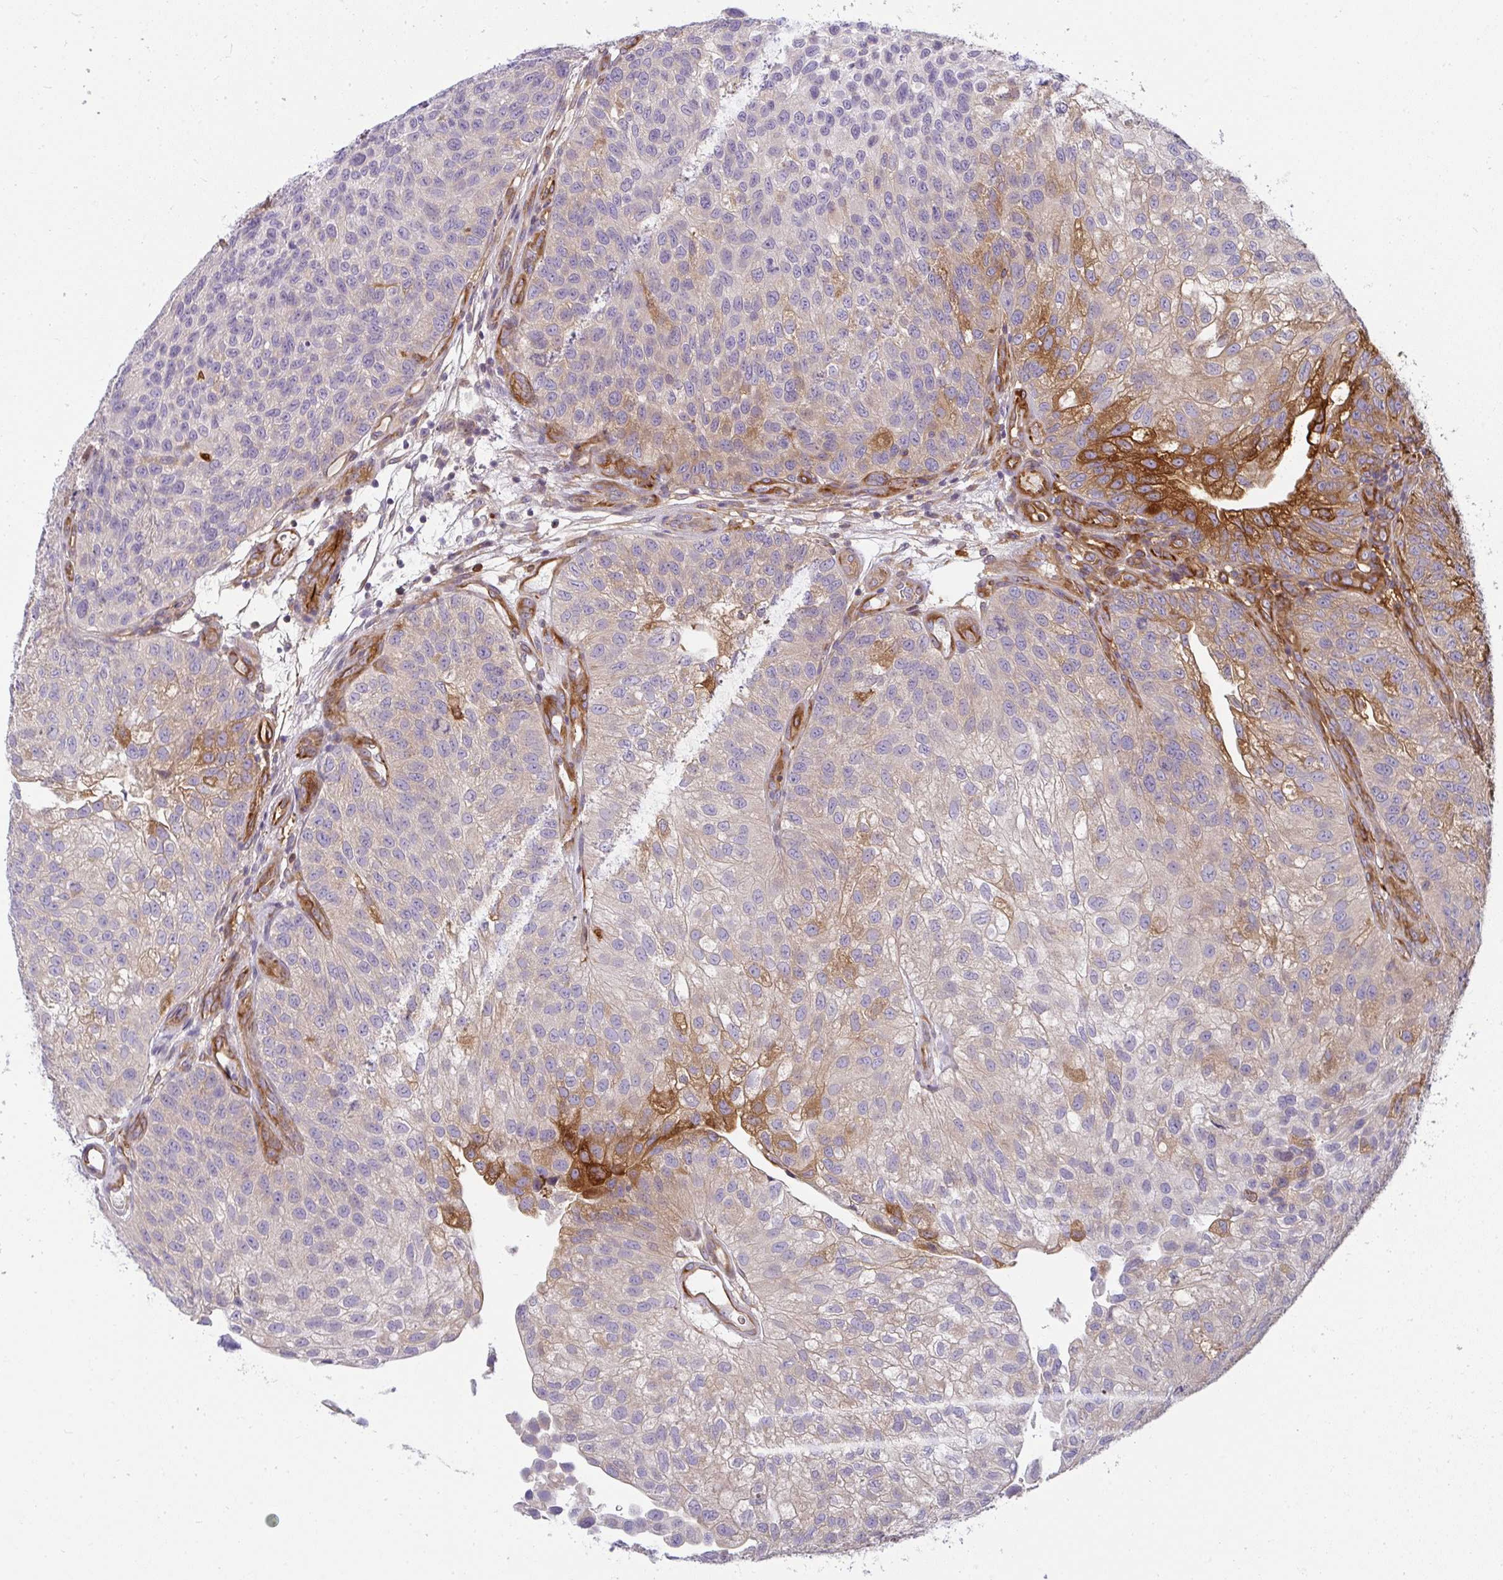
{"staining": {"intensity": "moderate", "quantity": "<25%", "location": "cytoplasmic/membranous"}, "tissue": "urothelial cancer", "cell_type": "Tumor cells", "image_type": "cancer", "snomed": [{"axis": "morphology", "description": "Urothelial carcinoma, NOS"}, {"axis": "topography", "description": "Urinary bladder"}], "caption": "Tumor cells show low levels of moderate cytoplasmic/membranous positivity in about <25% of cells in human transitional cell carcinoma. The staining was performed using DAB (3,3'-diaminobenzidine) to visualize the protein expression in brown, while the nuclei were stained in blue with hematoxylin (Magnification: 20x).", "gene": "IFIT3", "patient": {"sex": "male", "age": 87}}